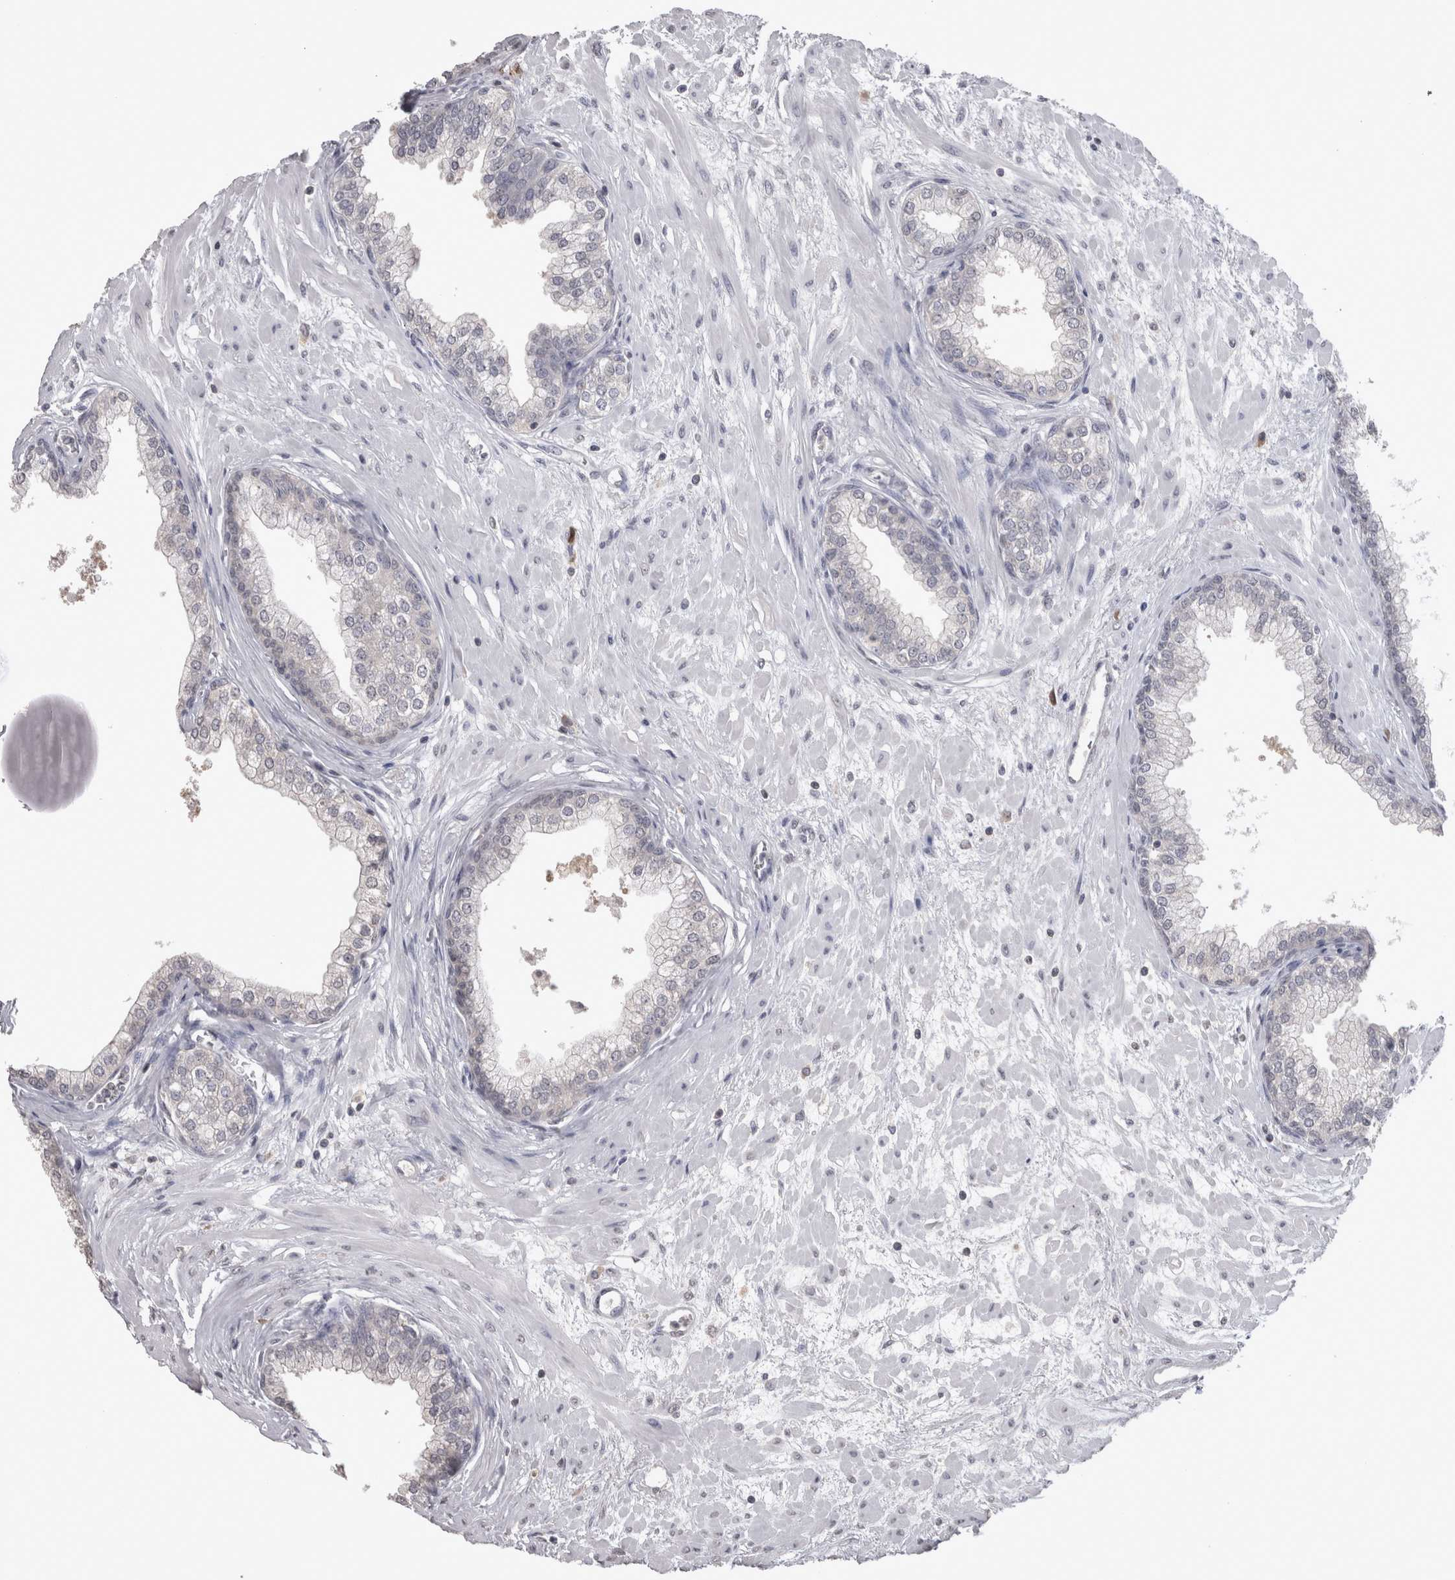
{"staining": {"intensity": "negative", "quantity": "none", "location": "none"}, "tissue": "prostate", "cell_type": "Glandular cells", "image_type": "normal", "snomed": [{"axis": "morphology", "description": "Normal tissue, NOS"}, {"axis": "morphology", "description": "Urothelial carcinoma, Low grade"}, {"axis": "topography", "description": "Urinary bladder"}, {"axis": "topography", "description": "Prostate"}], "caption": "An image of prostate stained for a protein displays no brown staining in glandular cells. (Immunohistochemistry (ihc), brightfield microscopy, high magnification).", "gene": "LAX1", "patient": {"sex": "male", "age": 60}}